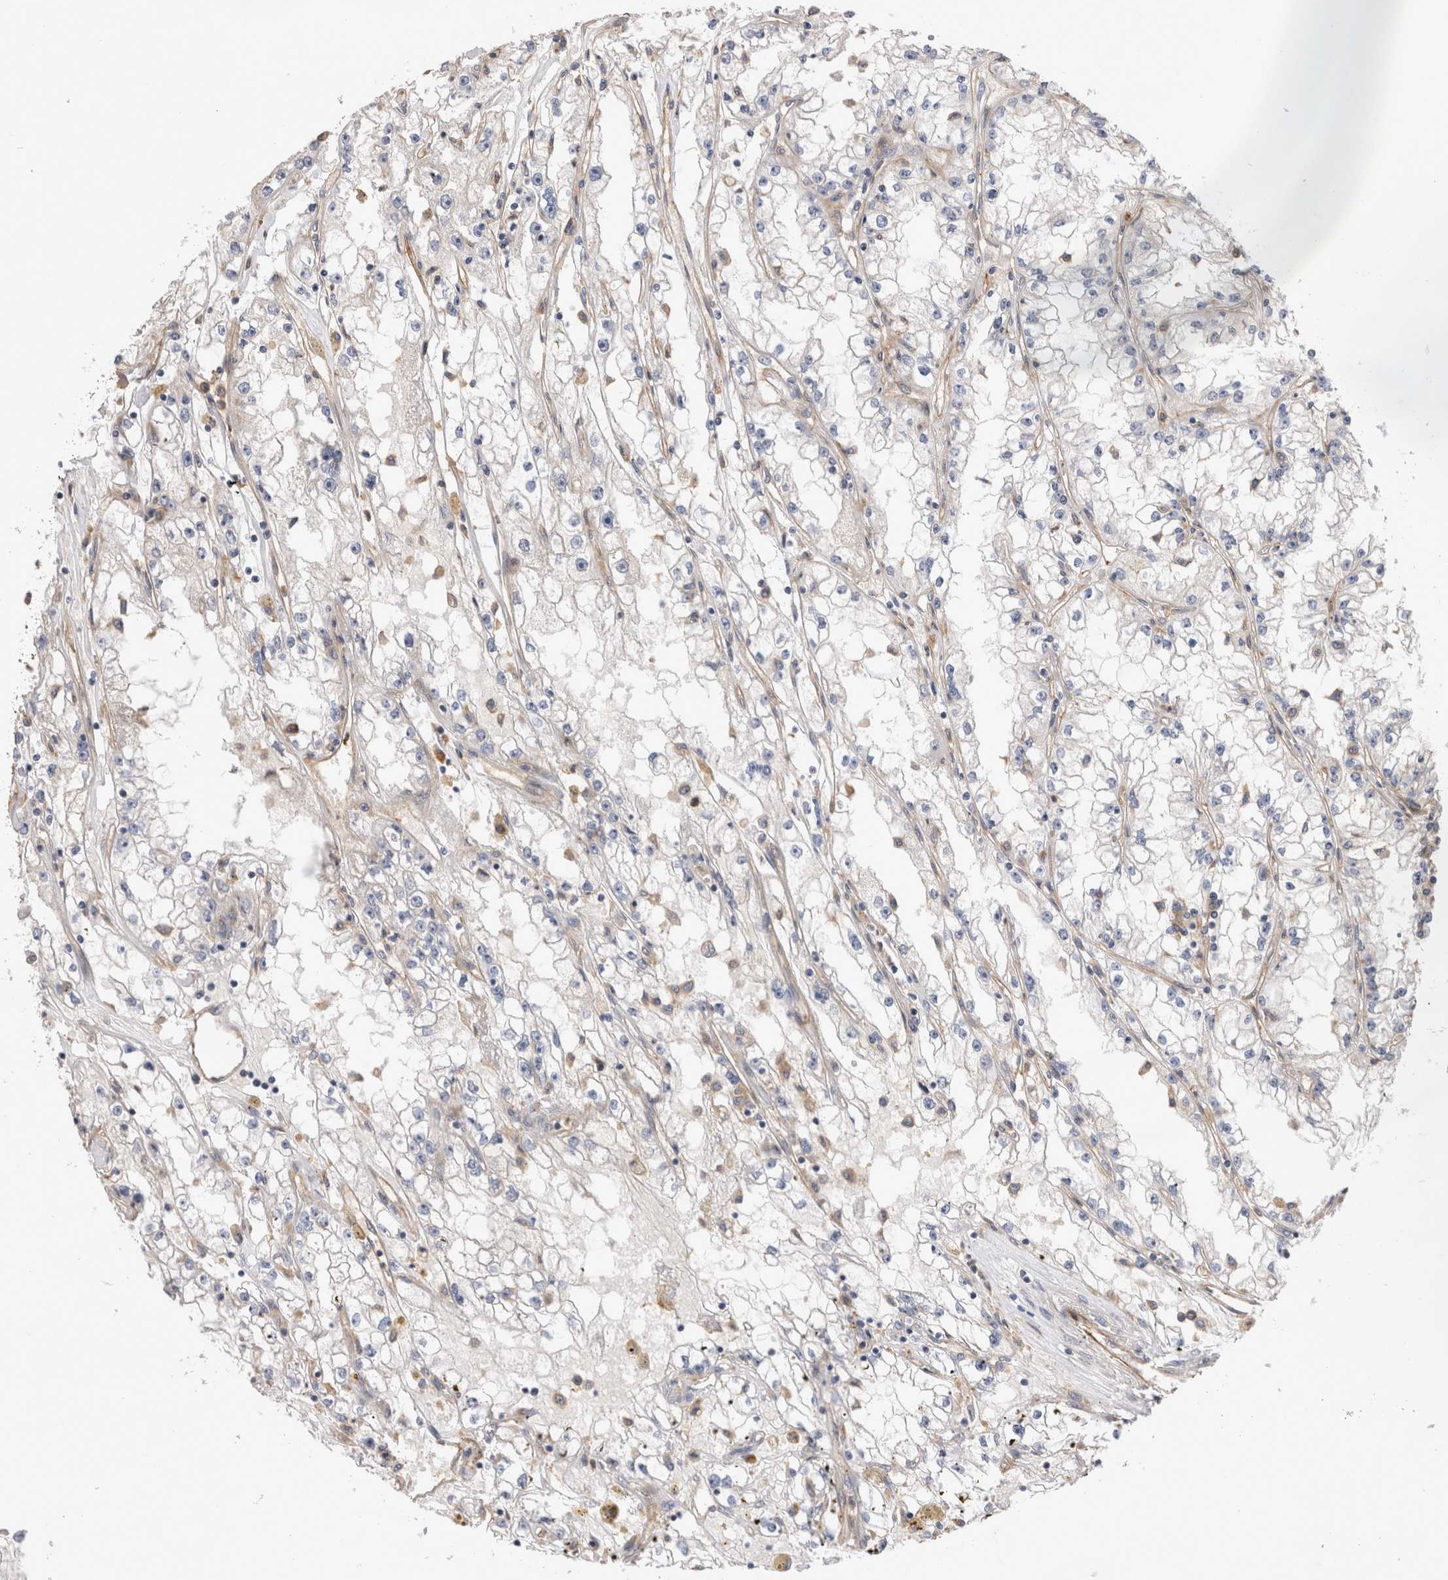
{"staining": {"intensity": "negative", "quantity": "none", "location": "none"}, "tissue": "renal cancer", "cell_type": "Tumor cells", "image_type": "cancer", "snomed": [{"axis": "morphology", "description": "Adenocarcinoma, NOS"}, {"axis": "topography", "description": "Kidney"}], "caption": "IHC of human adenocarcinoma (renal) exhibits no staining in tumor cells.", "gene": "BNIP2", "patient": {"sex": "male", "age": 56}}